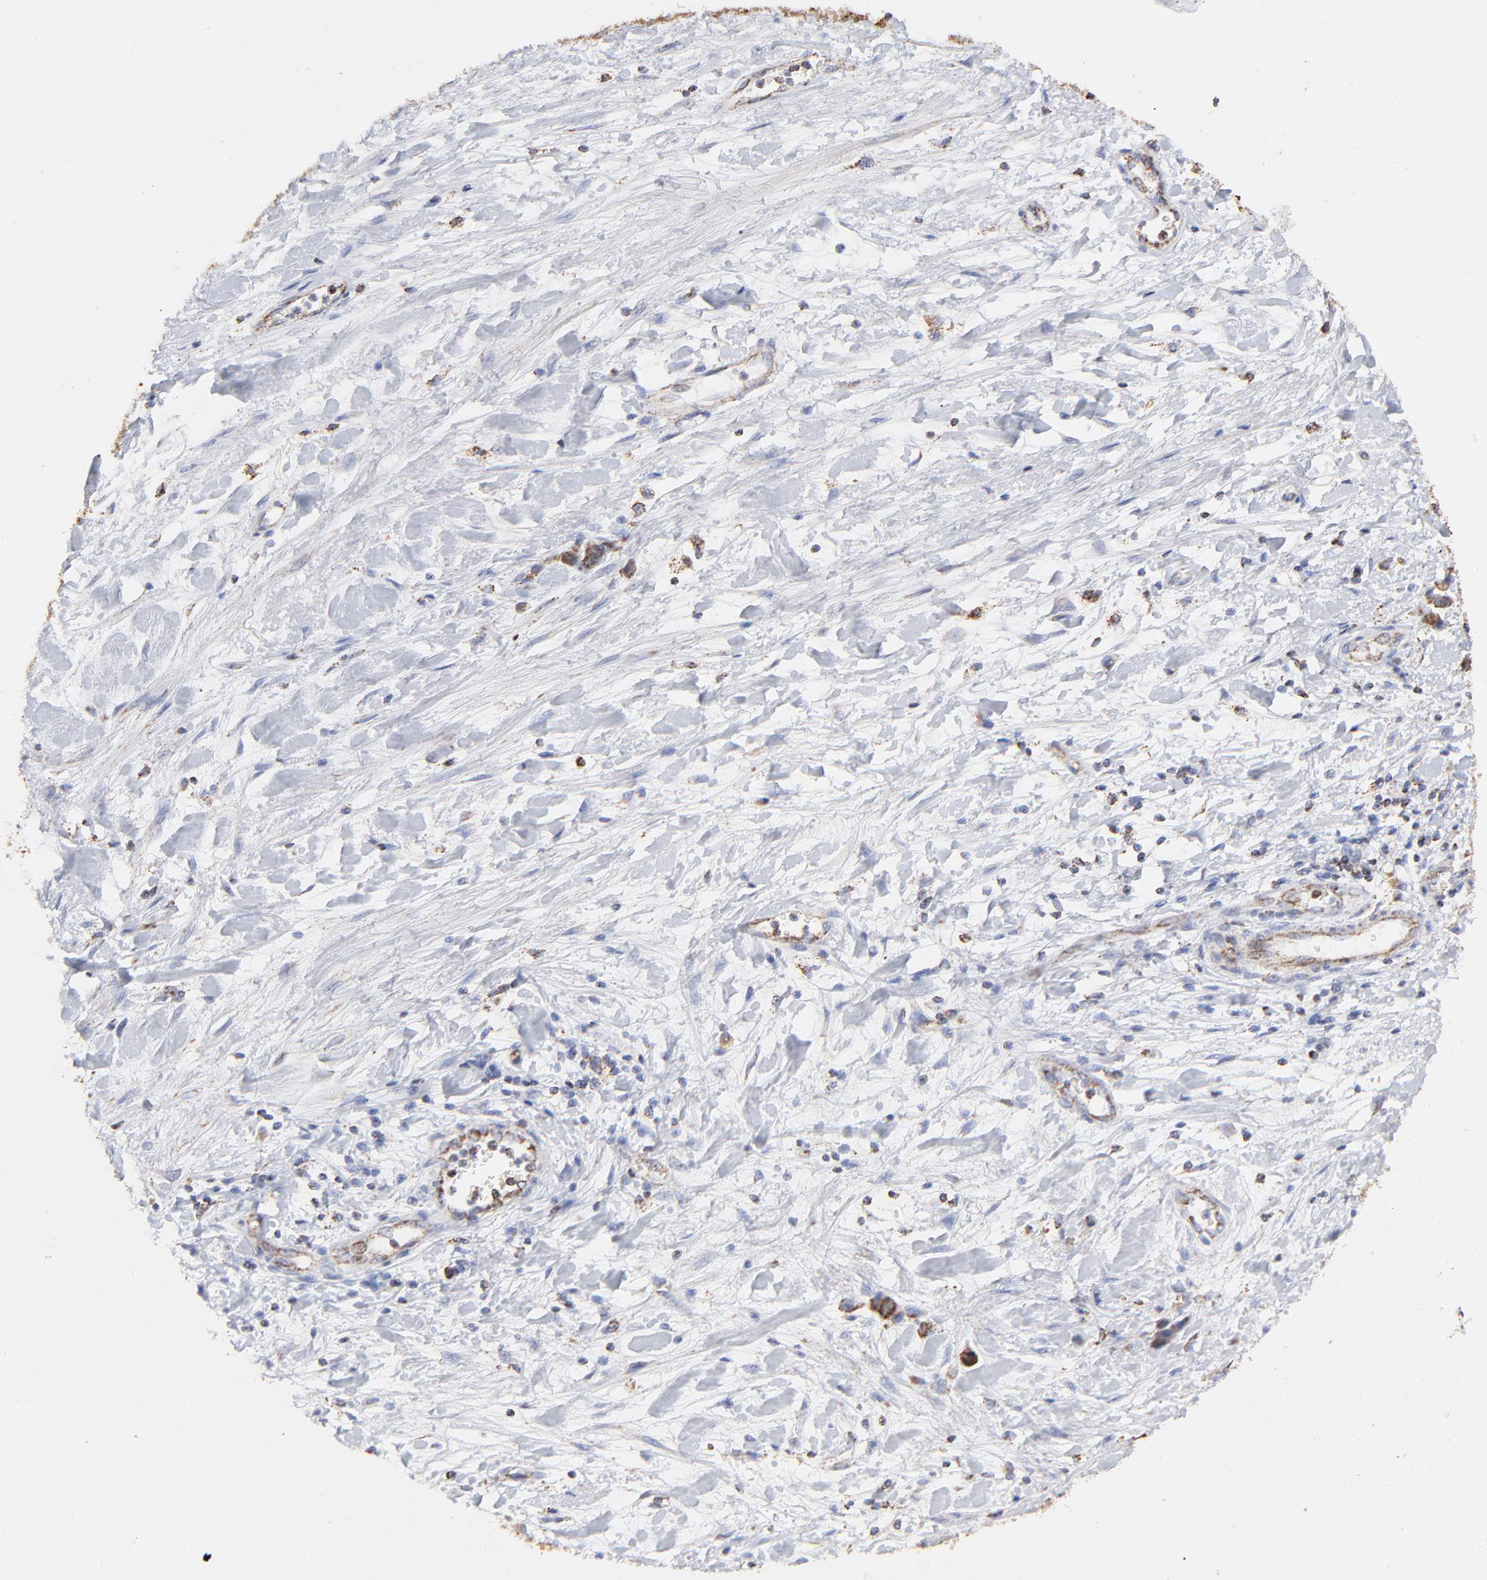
{"staining": {"intensity": "strong", "quantity": ">75%", "location": "cytoplasmic/membranous"}, "tissue": "stomach cancer", "cell_type": "Tumor cells", "image_type": "cancer", "snomed": [{"axis": "morphology", "description": "Normal tissue, NOS"}, {"axis": "morphology", "description": "Adenocarcinoma, NOS"}, {"axis": "morphology", "description": "Adenocarcinoma, High grade"}, {"axis": "topography", "description": "Stomach, upper"}, {"axis": "topography", "description": "Stomach"}], "caption": "This micrograph exhibits immunohistochemistry staining of human stomach adenocarcinoma (high-grade), with high strong cytoplasmic/membranous staining in approximately >75% of tumor cells.", "gene": "COX4I1", "patient": {"sex": "female", "age": 65}}